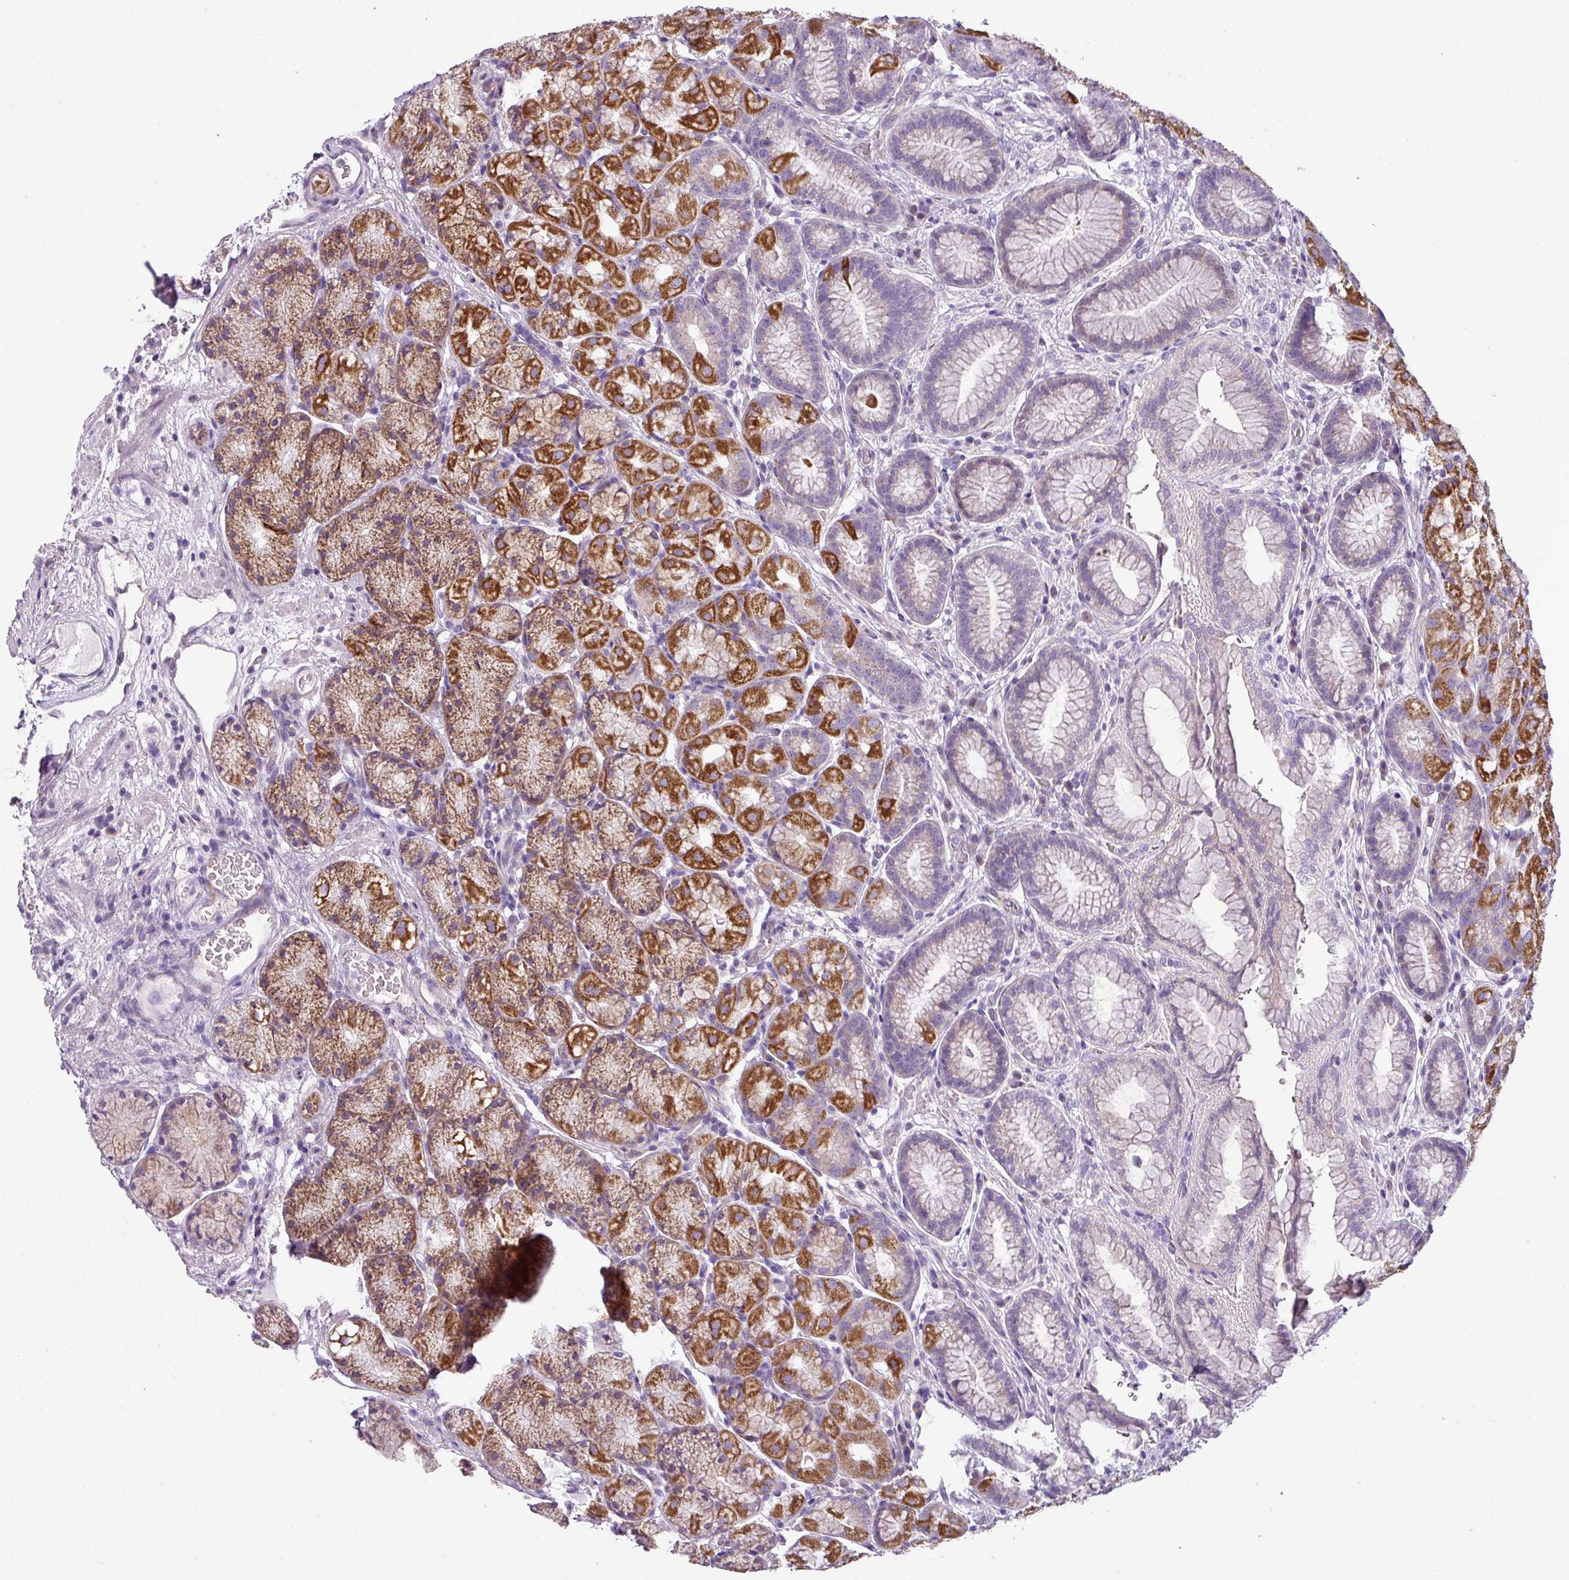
{"staining": {"intensity": "strong", "quantity": "25%-75%", "location": "cytoplasmic/membranous"}, "tissue": "stomach", "cell_type": "Glandular cells", "image_type": "normal", "snomed": [{"axis": "morphology", "description": "Normal tissue, NOS"}, {"axis": "topography", "description": "Stomach"}], "caption": "Human stomach stained for a protein (brown) shows strong cytoplasmic/membranous positive expression in about 25%-75% of glandular cells.", "gene": "TMEM178B", "patient": {"sex": "male", "age": 63}}